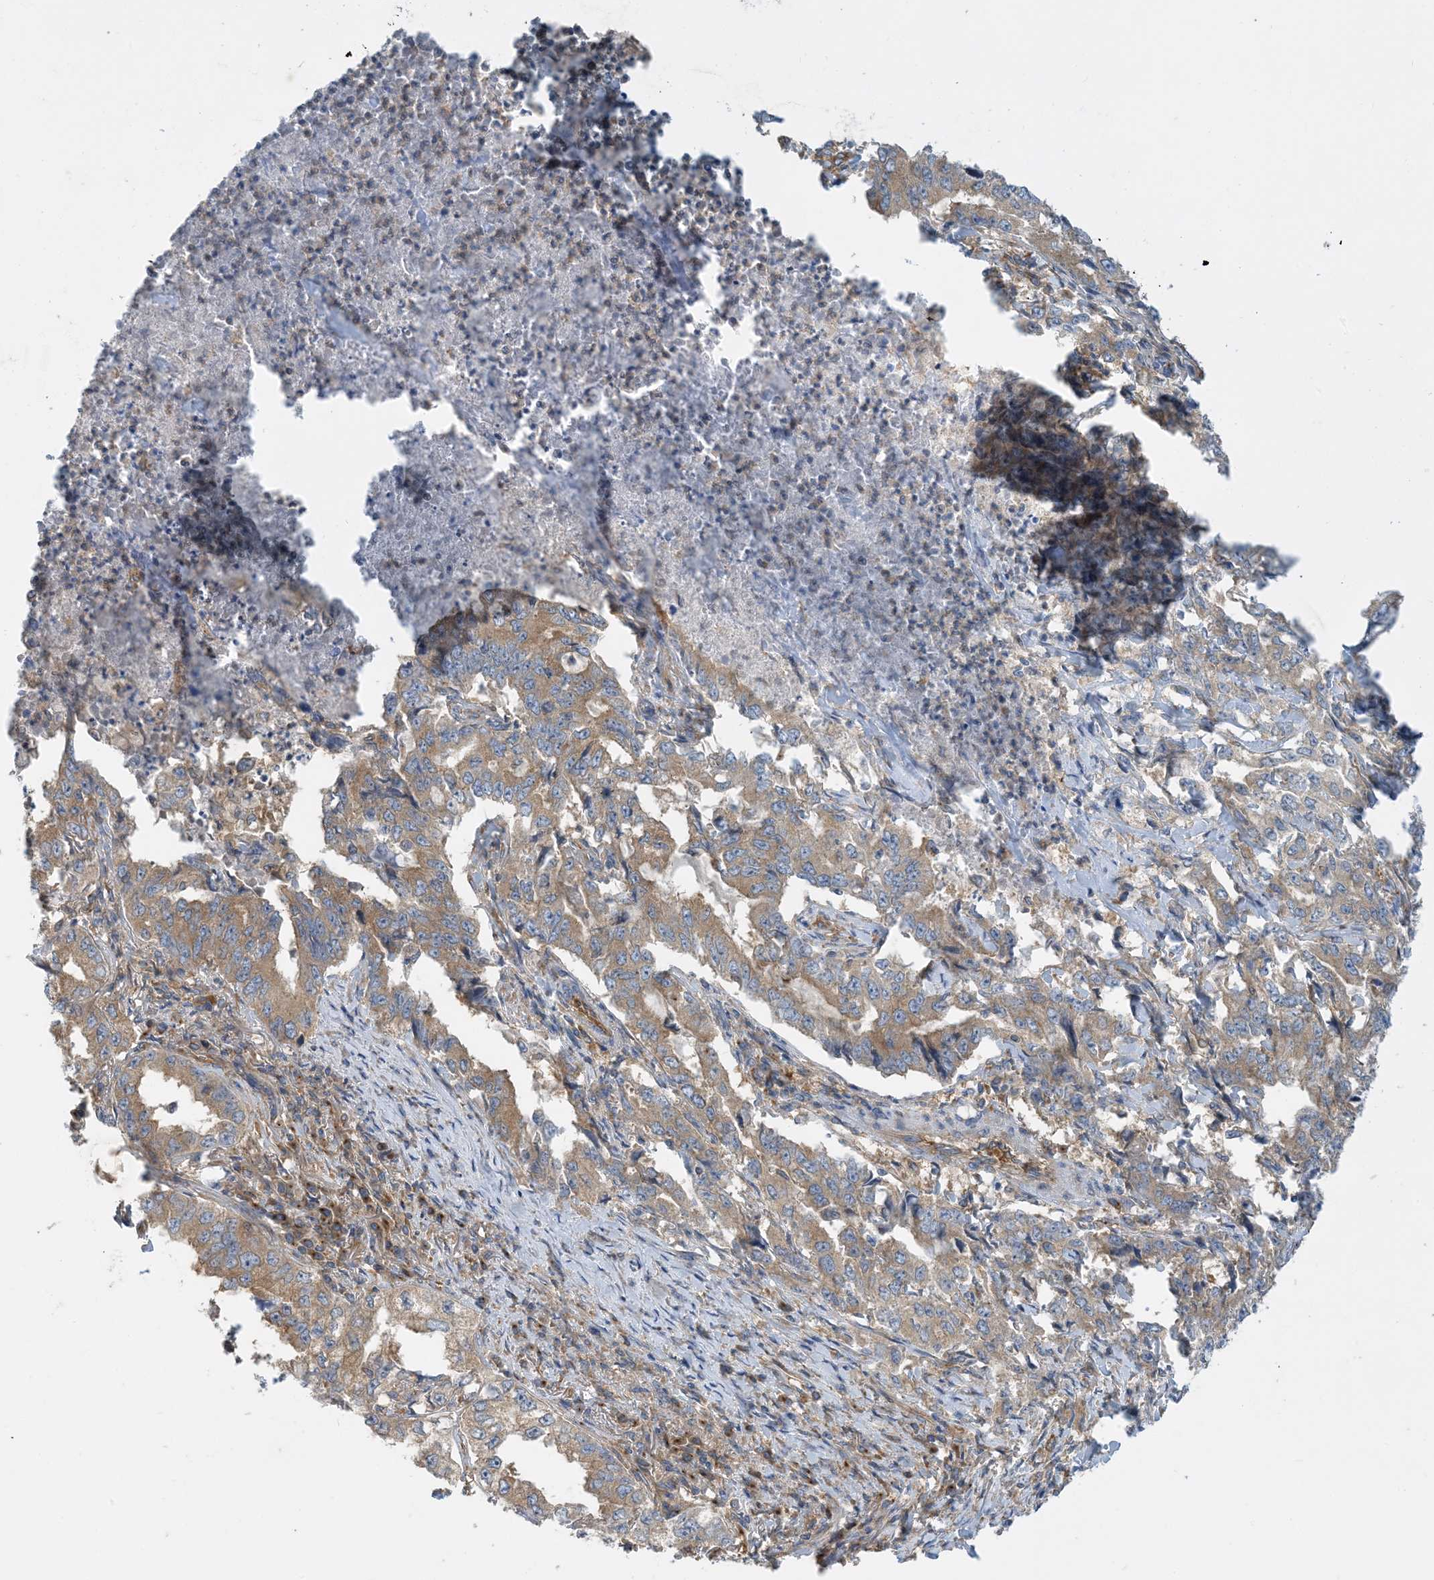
{"staining": {"intensity": "moderate", "quantity": ">75%", "location": "cytoplasmic/membranous"}, "tissue": "lung cancer", "cell_type": "Tumor cells", "image_type": "cancer", "snomed": [{"axis": "morphology", "description": "Adenocarcinoma, NOS"}, {"axis": "topography", "description": "Lung"}], "caption": "Protein positivity by immunohistochemistry (IHC) demonstrates moderate cytoplasmic/membranous expression in approximately >75% of tumor cells in lung cancer (adenocarcinoma). (IHC, brightfield microscopy, high magnification).", "gene": "SIDT1", "patient": {"sex": "female", "age": 51}}